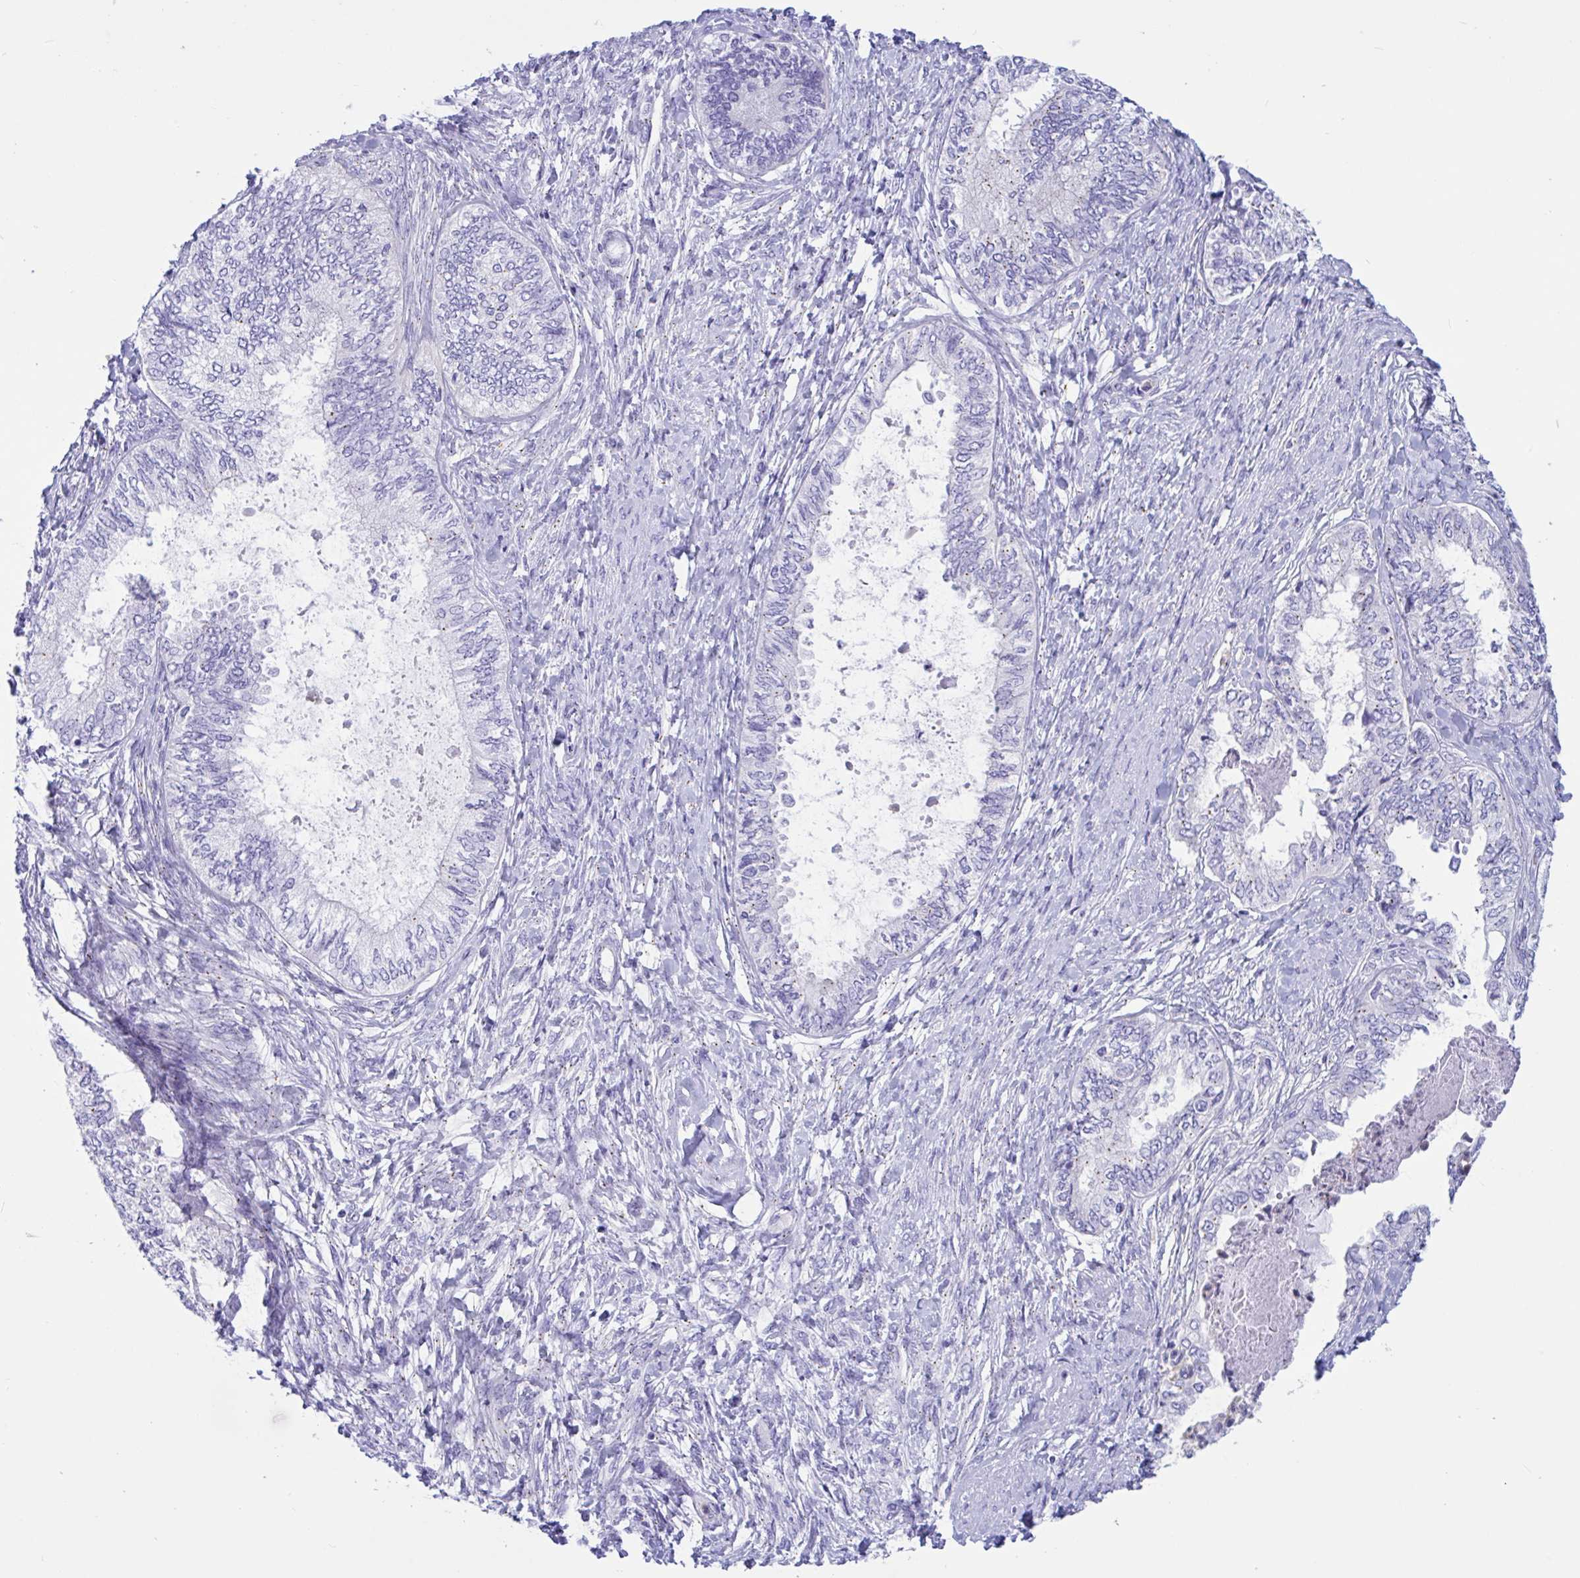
{"staining": {"intensity": "weak", "quantity": "<25%", "location": "cytoplasmic/membranous"}, "tissue": "ovarian cancer", "cell_type": "Tumor cells", "image_type": "cancer", "snomed": [{"axis": "morphology", "description": "Carcinoma, endometroid"}, {"axis": "topography", "description": "Ovary"}], "caption": "Tumor cells show no significant expression in ovarian endometroid carcinoma.", "gene": "RNASE3", "patient": {"sex": "female", "age": 70}}